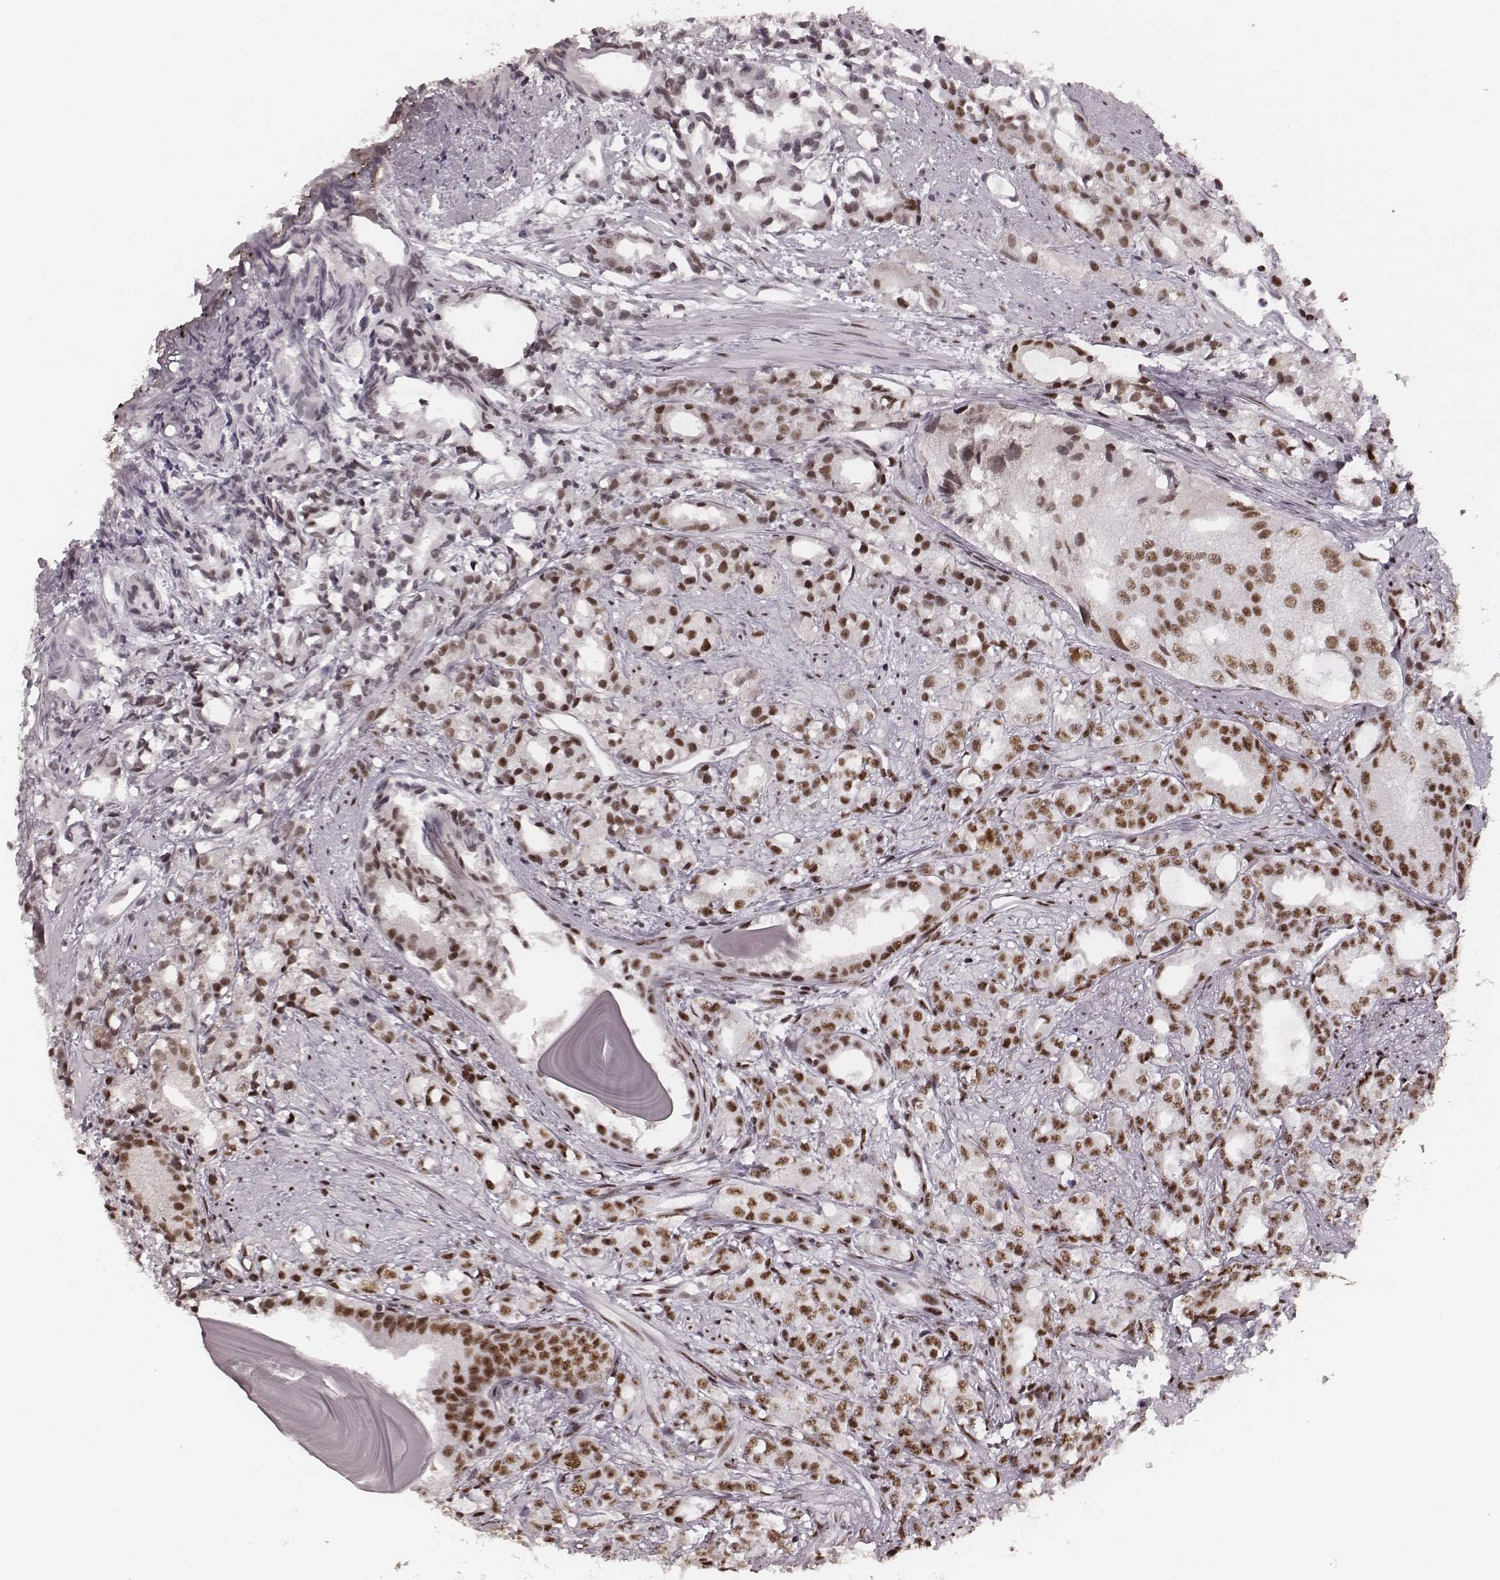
{"staining": {"intensity": "strong", "quantity": ">75%", "location": "nuclear"}, "tissue": "prostate cancer", "cell_type": "Tumor cells", "image_type": "cancer", "snomed": [{"axis": "morphology", "description": "Adenocarcinoma, High grade"}, {"axis": "topography", "description": "Prostate"}], "caption": "Strong nuclear protein staining is appreciated in approximately >75% of tumor cells in high-grade adenocarcinoma (prostate). (Stains: DAB (3,3'-diaminobenzidine) in brown, nuclei in blue, Microscopy: brightfield microscopy at high magnification).", "gene": "LUC7L", "patient": {"sex": "male", "age": 79}}